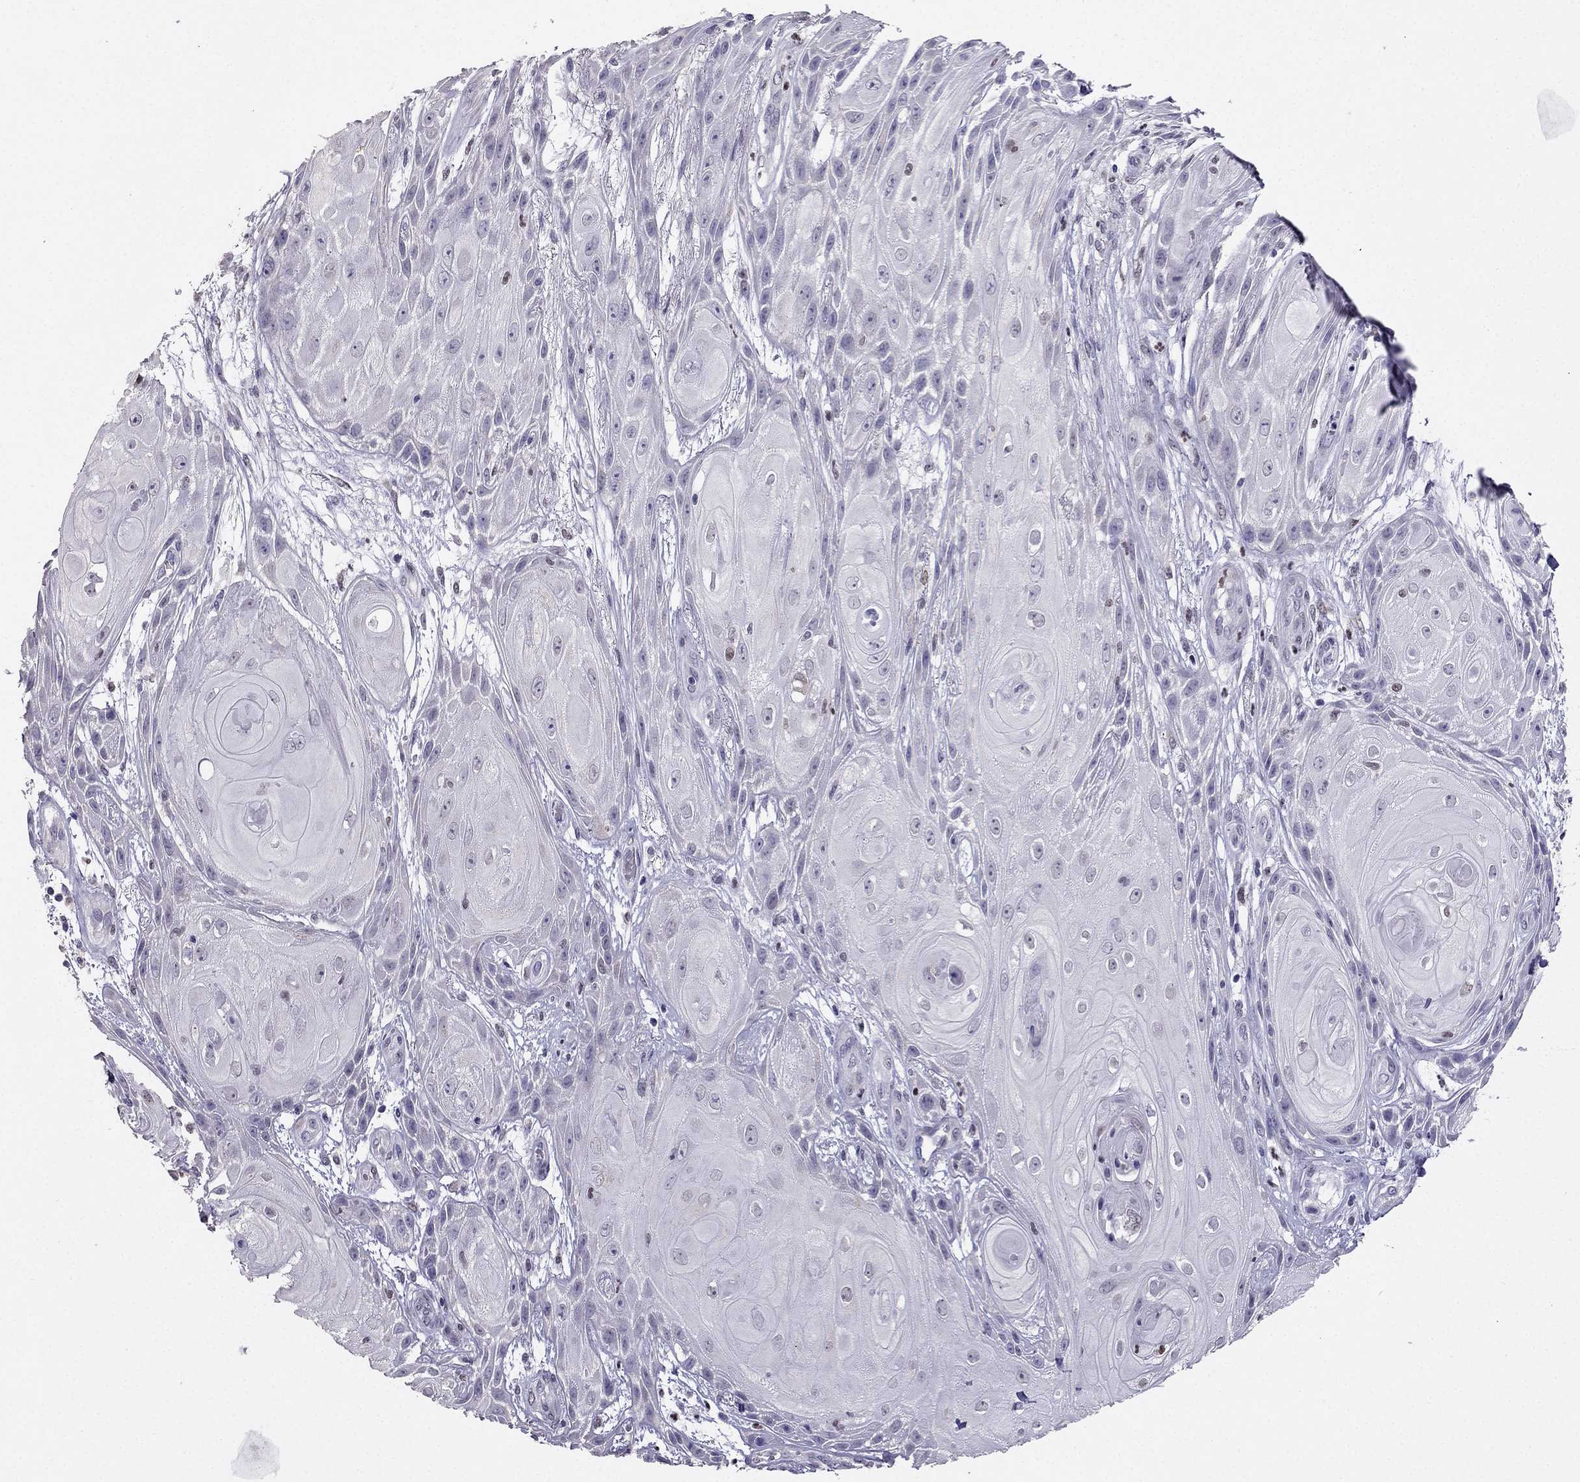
{"staining": {"intensity": "negative", "quantity": "none", "location": "none"}, "tissue": "skin cancer", "cell_type": "Tumor cells", "image_type": "cancer", "snomed": [{"axis": "morphology", "description": "Squamous cell carcinoma, NOS"}, {"axis": "topography", "description": "Skin"}], "caption": "Immunohistochemical staining of human squamous cell carcinoma (skin) shows no significant staining in tumor cells. Nuclei are stained in blue.", "gene": "ARID3A", "patient": {"sex": "male", "age": 62}}